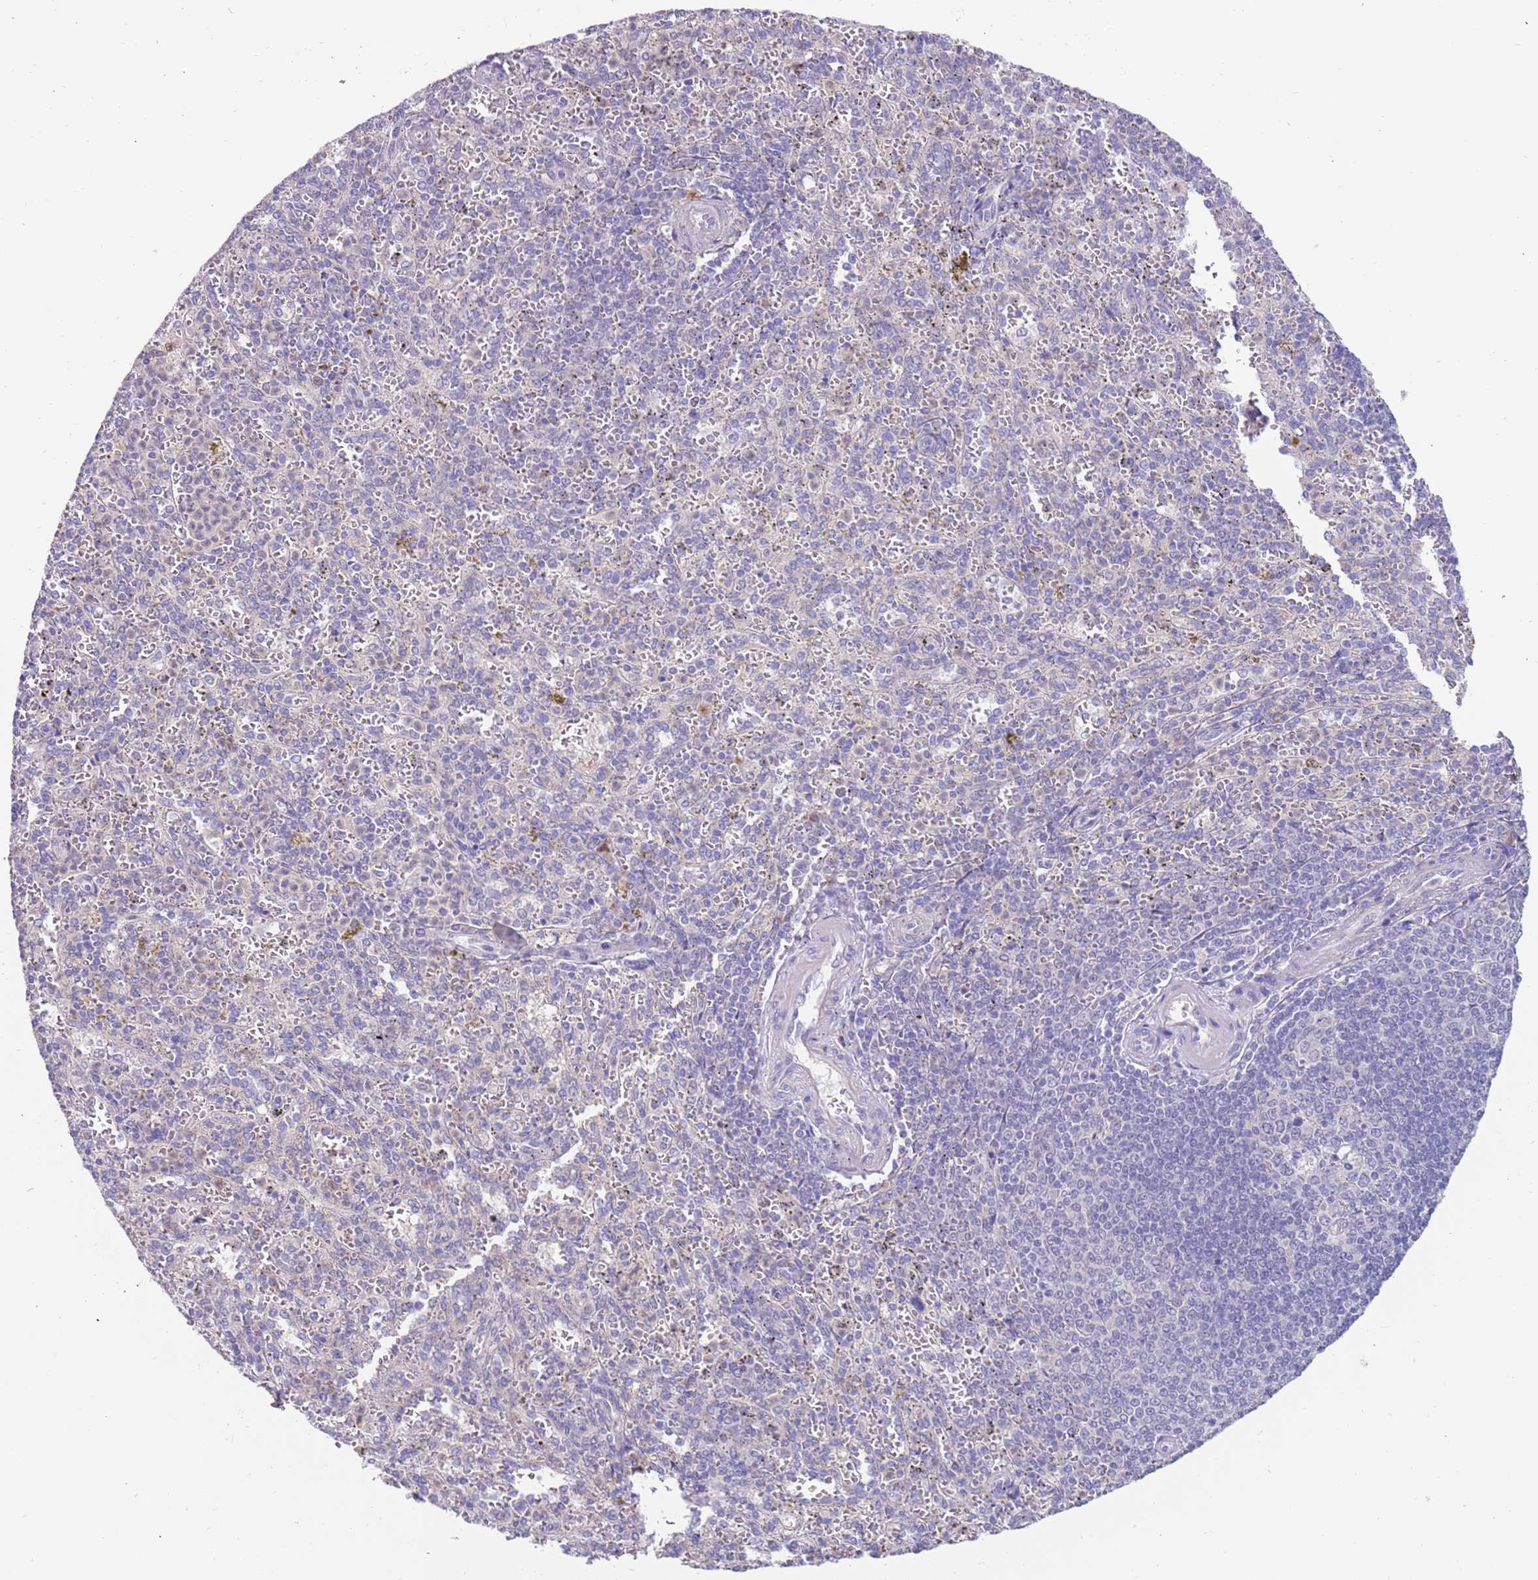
{"staining": {"intensity": "negative", "quantity": "none", "location": "none"}, "tissue": "spleen", "cell_type": "Cells in red pulp", "image_type": "normal", "snomed": [{"axis": "morphology", "description": "Normal tissue, NOS"}, {"axis": "topography", "description": "Spleen"}], "caption": "DAB (3,3'-diaminobenzidine) immunohistochemical staining of benign human spleen demonstrates no significant positivity in cells in red pulp.", "gene": "ZNF746", "patient": {"sex": "female", "age": 21}}